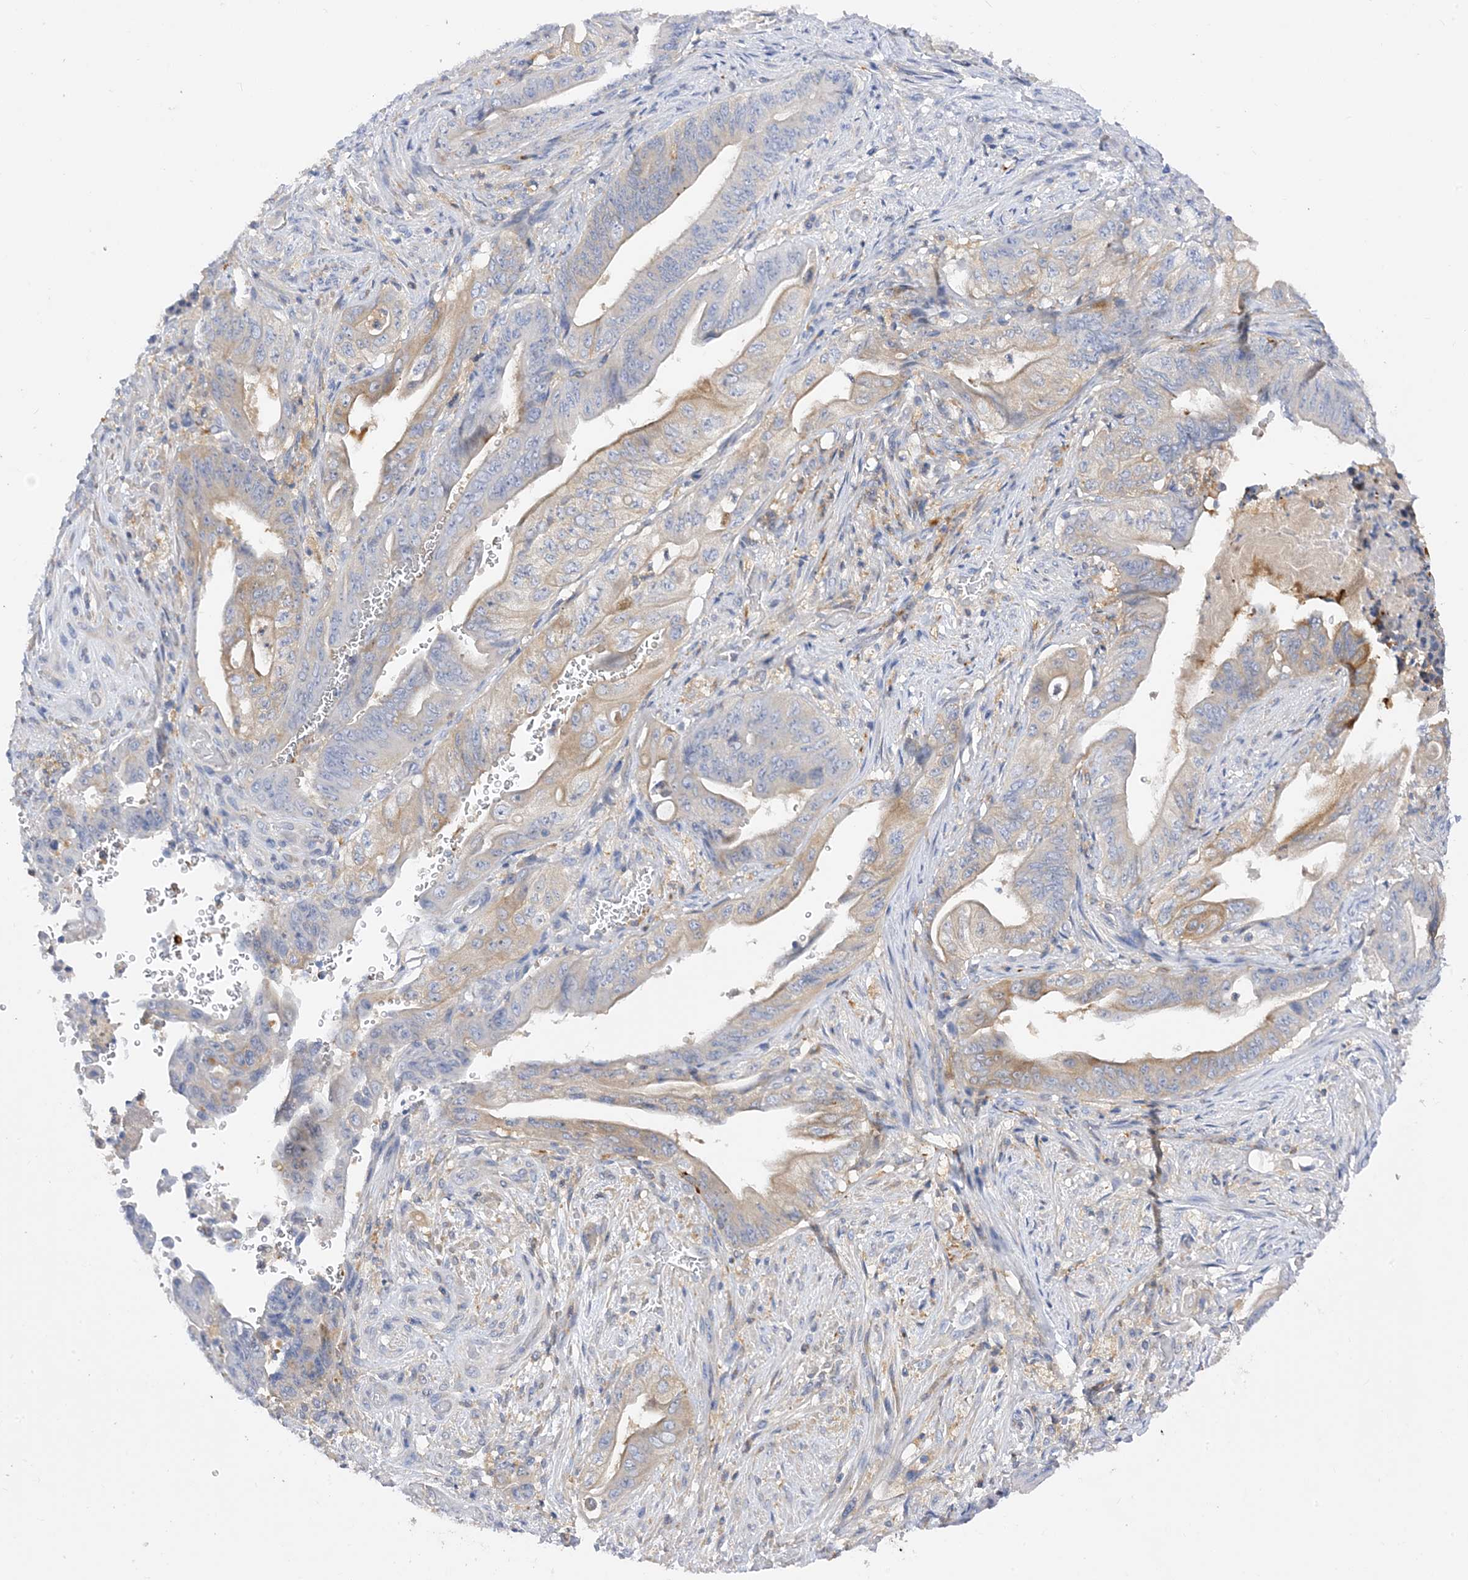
{"staining": {"intensity": "weak", "quantity": "25%-75%", "location": "cytoplasmic/membranous"}, "tissue": "stomach cancer", "cell_type": "Tumor cells", "image_type": "cancer", "snomed": [{"axis": "morphology", "description": "Adenocarcinoma, NOS"}, {"axis": "topography", "description": "Stomach"}], "caption": "Stomach cancer stained with a brown dye shows weak cytoplasmic/membranous positive positivity in approximately 25%-75% of tumor cells.", "gene": "ARV1", "patient": {"sex": "female", "age": 73}}